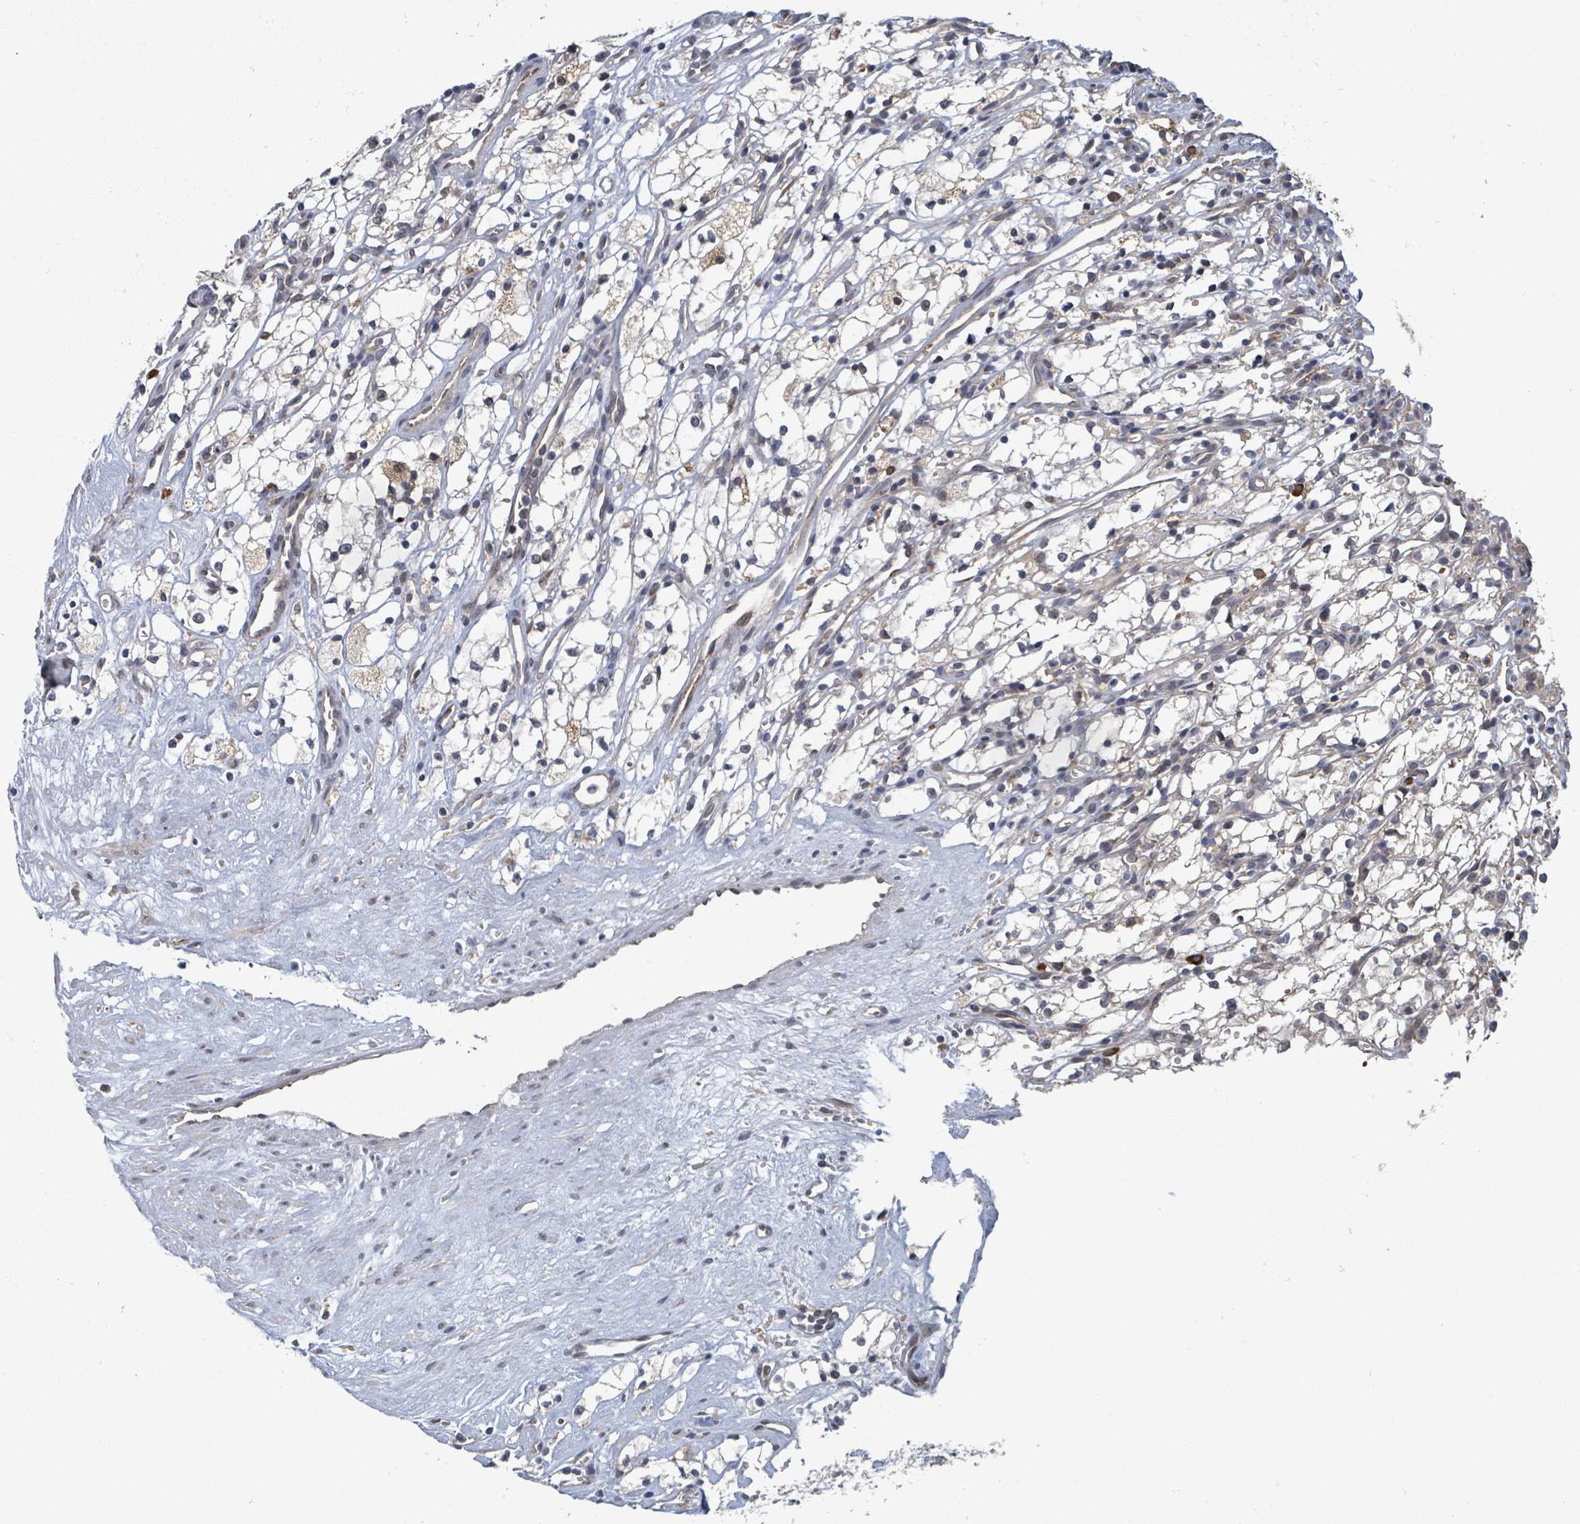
{"staining": {"intensity": "weak", "quantity": "25%-75%", "location": "cytoplasmic/membranous"}, "tissue": "renal cancer", "cell_type": "Tumor cells", "image_type": "cancer", "snomed": [{"axis": "morphology", "description": "Adenocarcinoma, NOS"}, {"axis": "topography", "description": "Kidney"}], "caption": "Renal cancer (adenocarcinoma) stained with immunohistochemistry demonstrates weak cytoplasmic/membranous positivity in about 25%-75% of tumor cells.", "gene": "SHROOM2", "patient": {"sex": "male", "age": 59}}